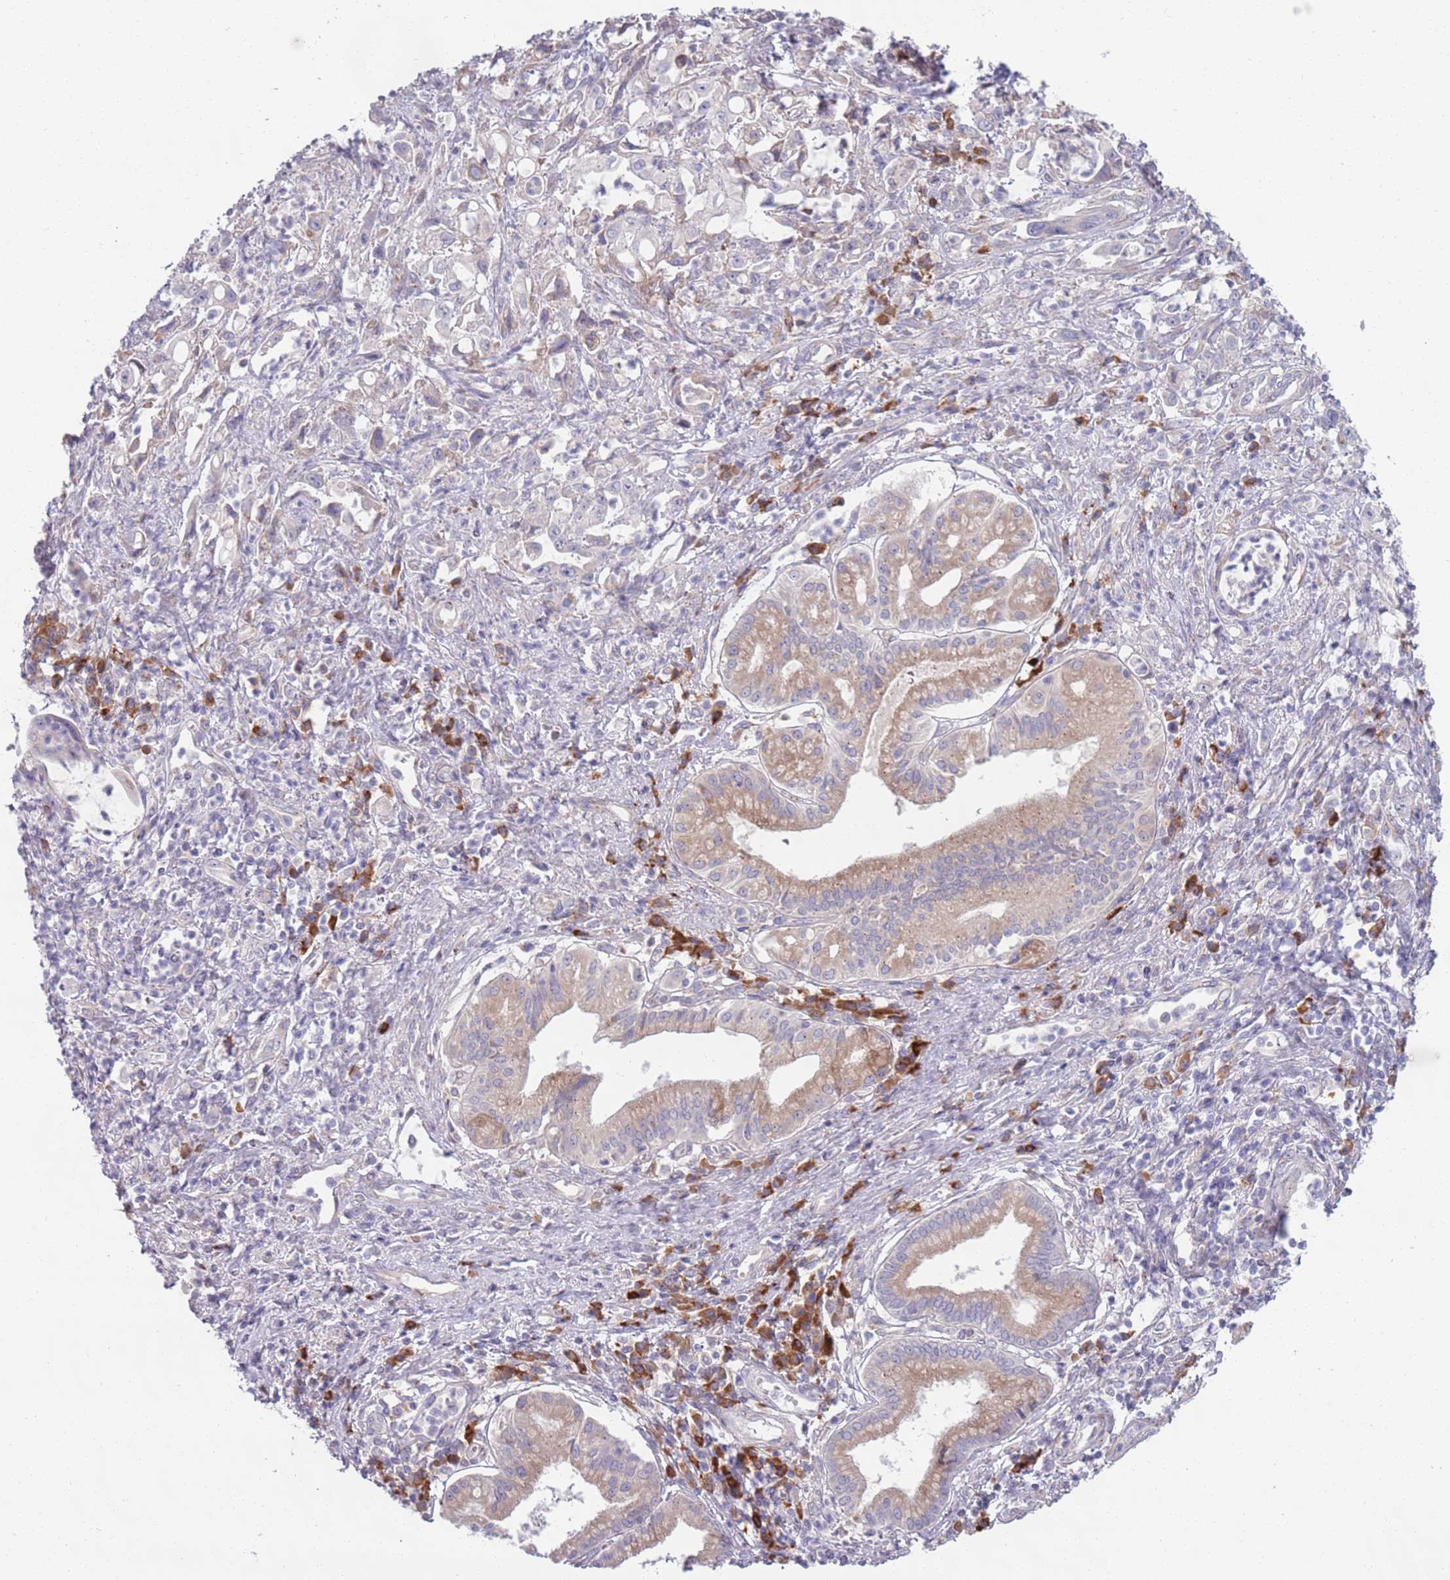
{"staining": {"intensity": "moderate", "quantity": "<25%", "location": "cytoplasmic/membranous"}, "tissue": "pancreatic cancer", "cell_type": "Tumor cells", "image_type": "cancer", "snomed": [{"axis": "morphology", "description": "Adenocarcinoma, NOS"}, {"axis": "topography", "description": "Pancreas"}], "caption": "This photomicrograph displays adenocarcinoma (pancreatic) stained with immunohistochemistry (IHC) to label a protein in brown. The cytoplasmic/membranous of tumor cells show moderate positivity for the protein. Nuclei are counter-stained blue.", "gene": "LTB", "patient": {"sex": "female", "age": 61}}